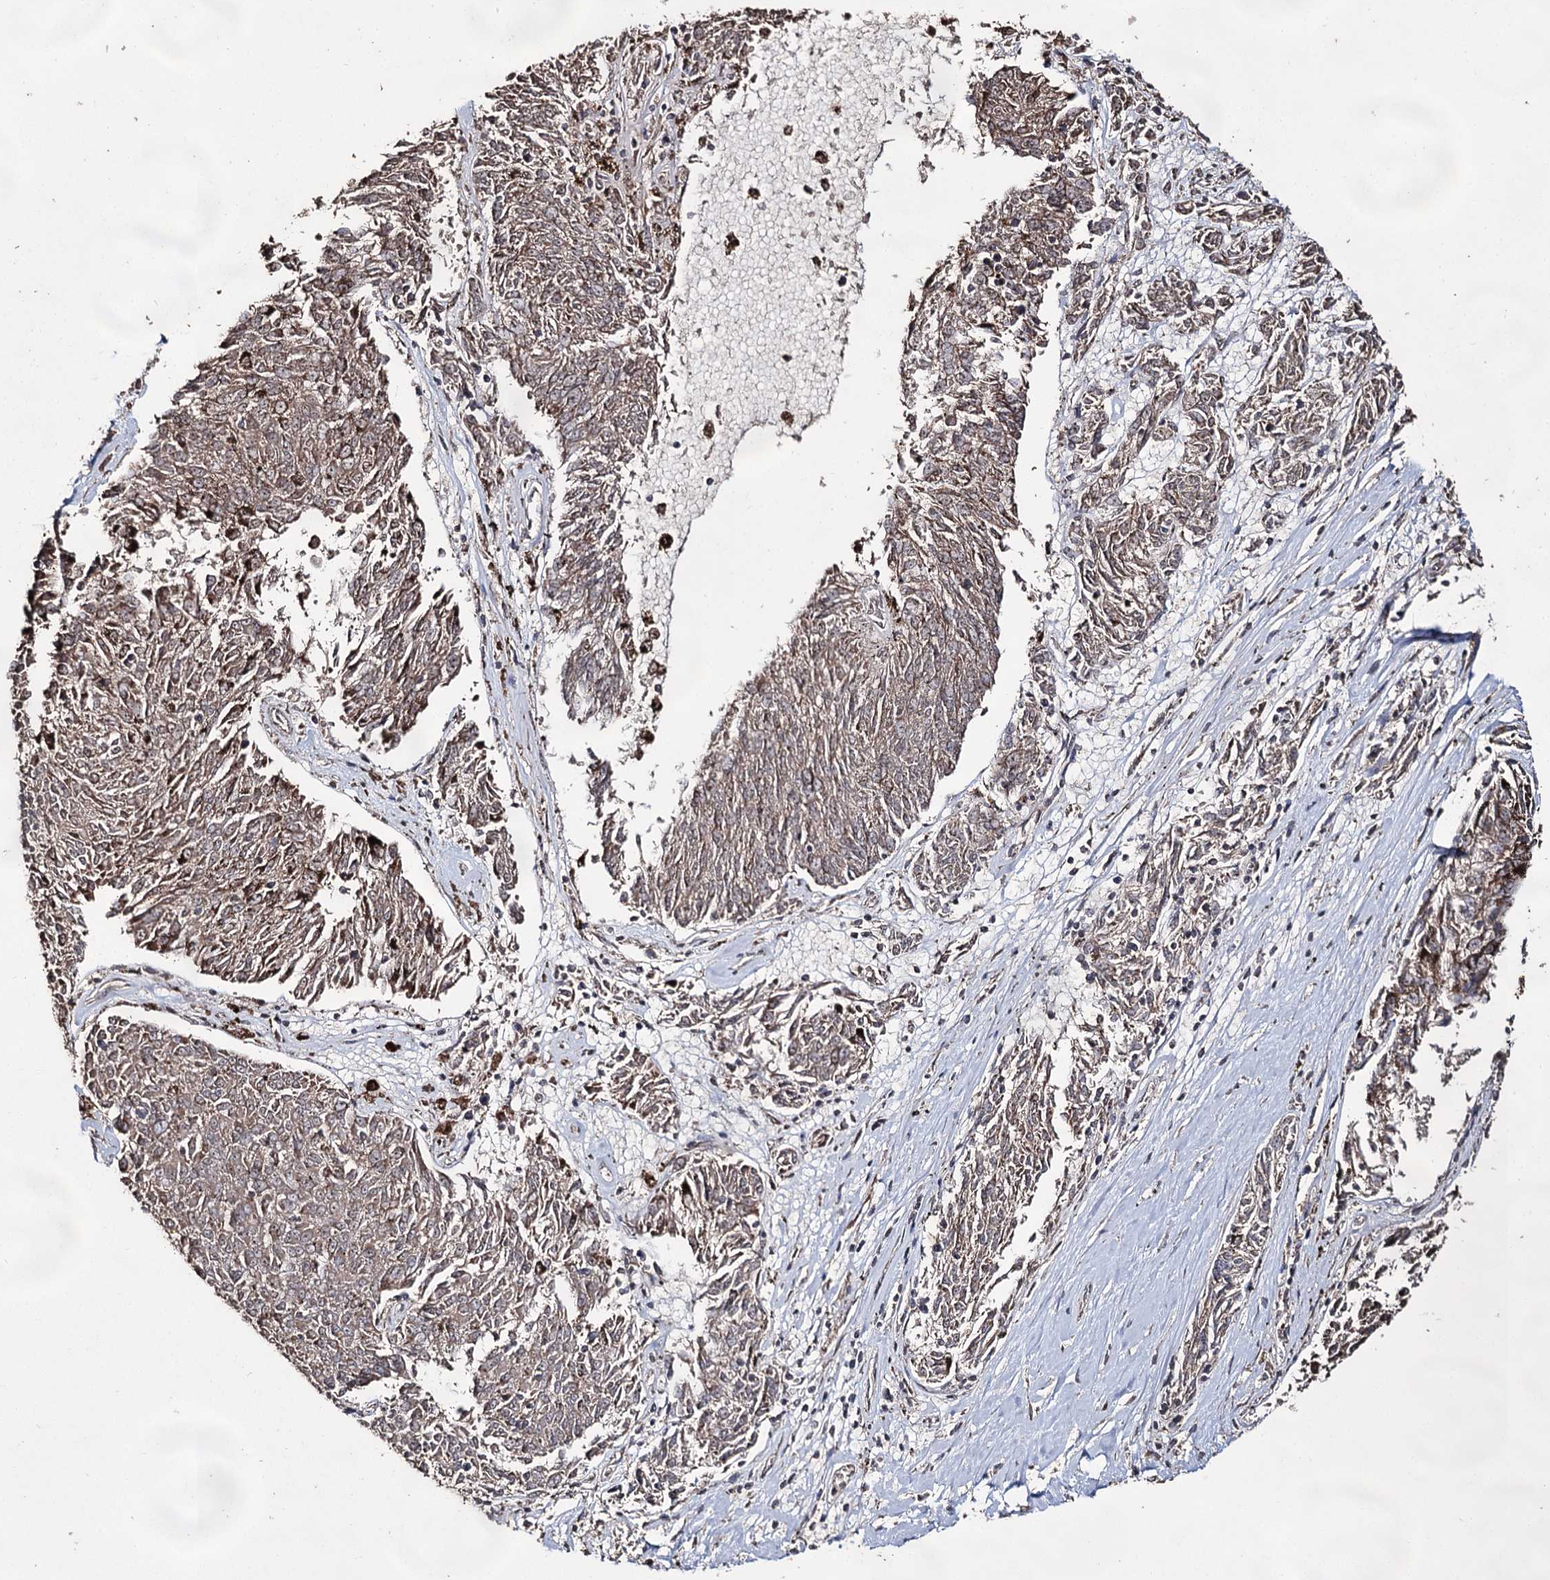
{"staining": {"intensity": "weak", "quantity": ">75%", "location": "cytoplasmic/membranous"}, "tissue": "melanoma", "cell_type": "Tumor cells", "image_type": "cancer", "snomed": [{"axis": "morphology", "description": "Malignant melanoma, NOS"}, {"axis": "topography", "description": "Skin"}], "caption": "Protein positivity by immunohistochemistry reveals weak cytoplasmic/membranous expression in about >75% of tumor cells in melanoma. (Brightfield microscopy of DAB IHC at high magnification).", "gene": "ACTR6", "patient": {"sex": "female", "age": 72}}